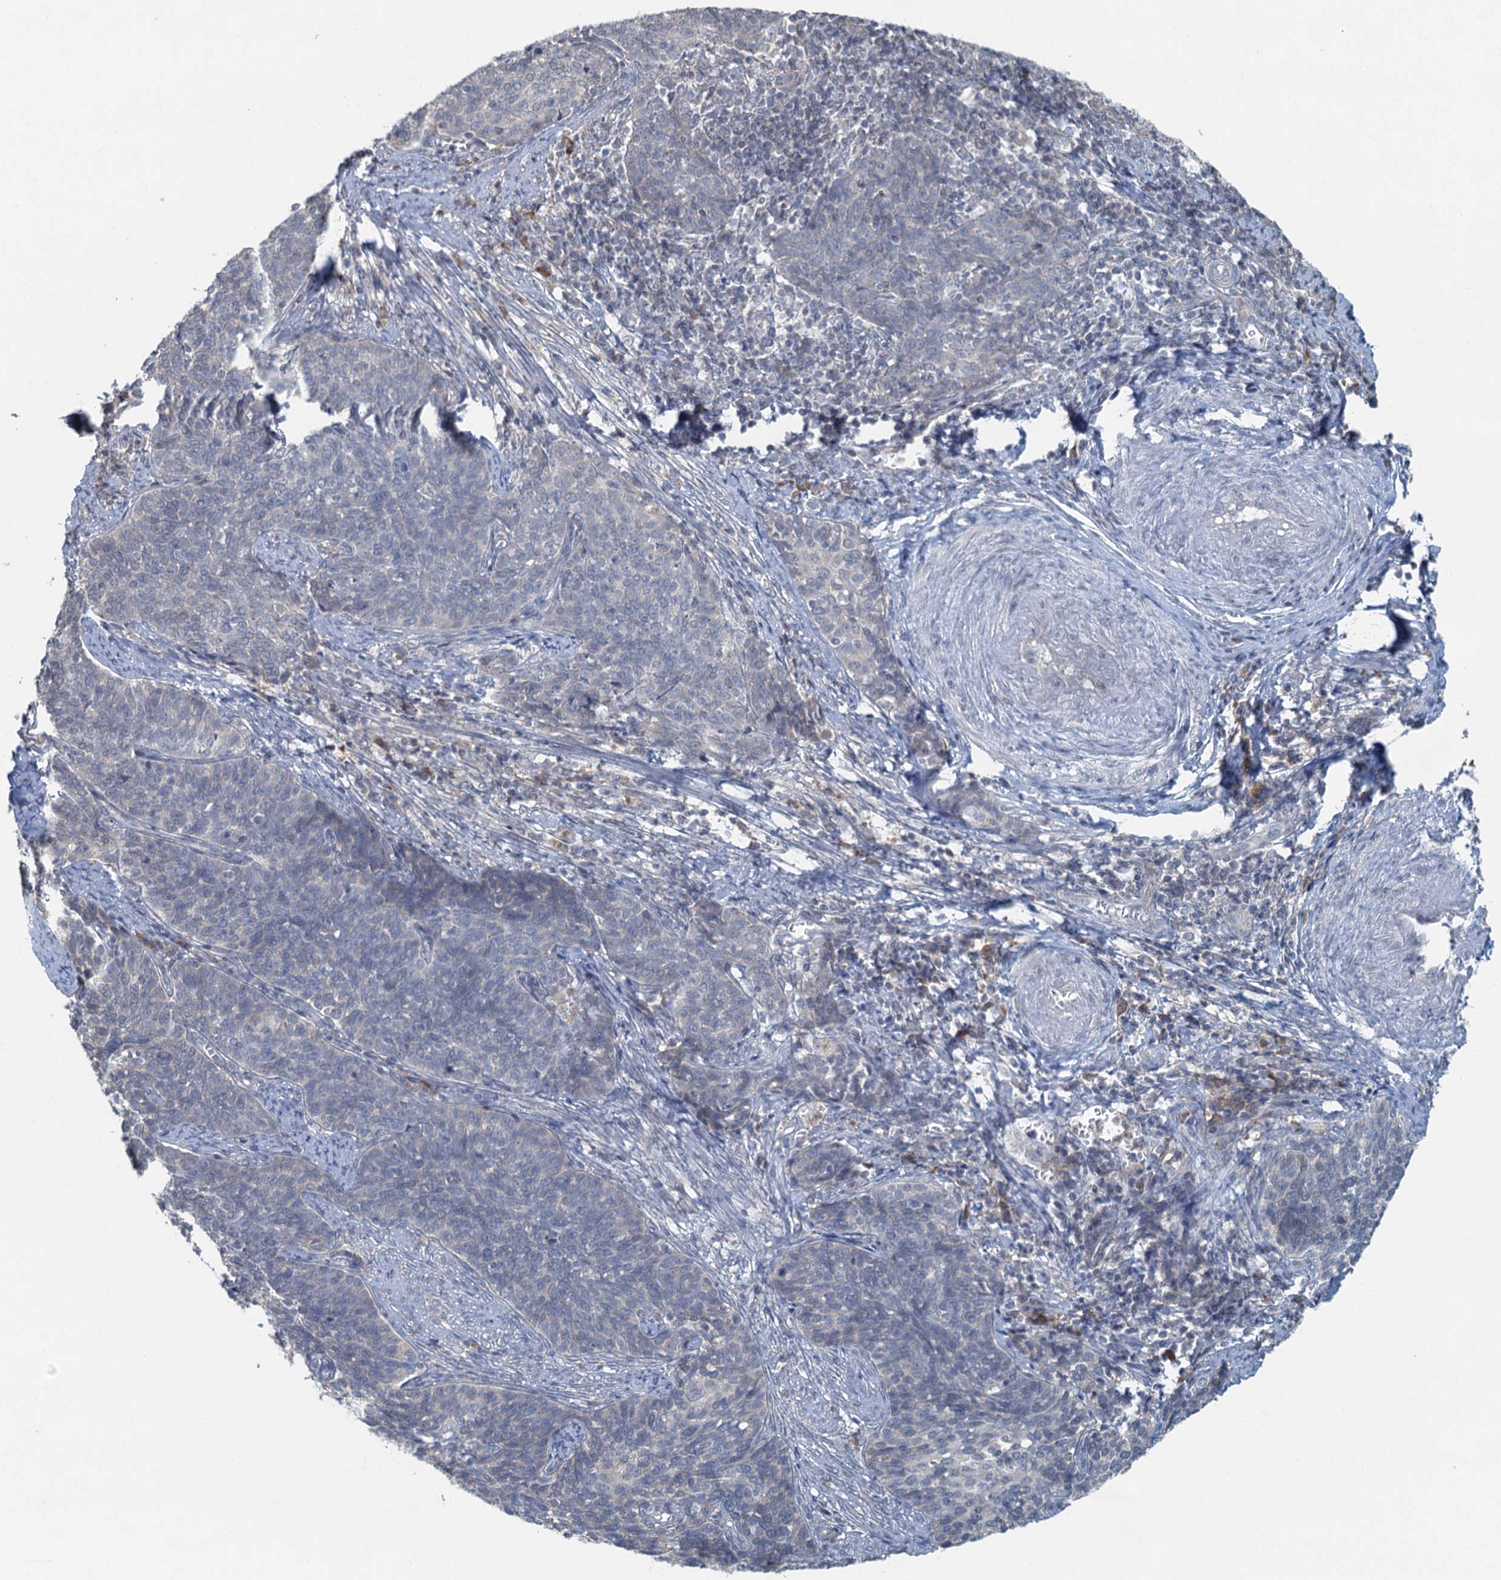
{"staining": {"intensity": "negative", "quantity": "none", "location": "none"}, "tissue": "cervical cancer", "cell_type": "Tumor cells", "image_type": "cancer", "snomed": [{"axis": "morphology", "description": "Squamous cell carcinoma, NOS"}, {"axis": "topography", "description": "Cervix"}], "caption": "DAB immunohistochemical staining of human cervical cancer (squamous cell carcinoma) exhibits no significant positivity in tumor cells.", "gene": "TEX35", "patient": {"sex": "female", "age": 39}}